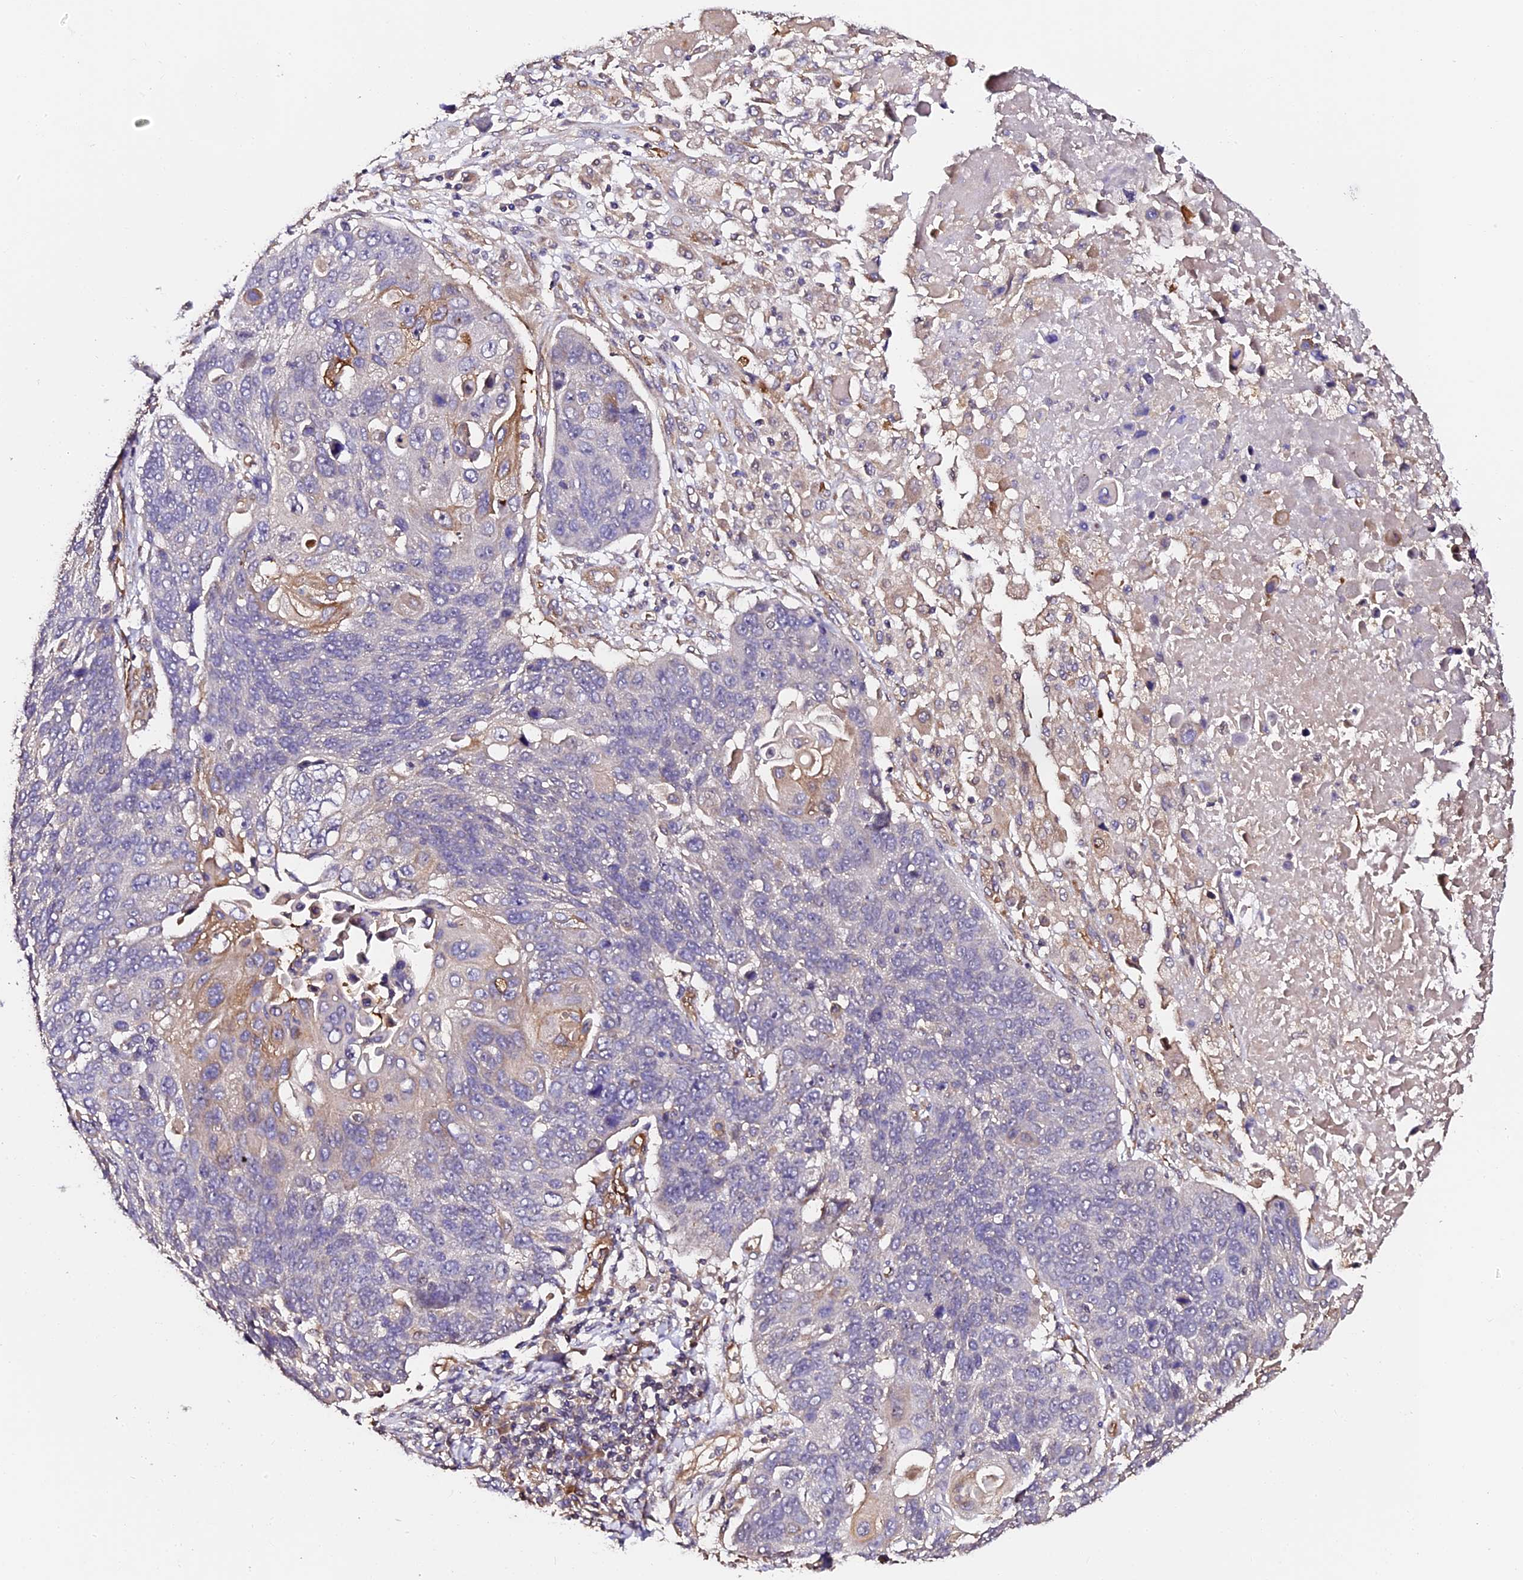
{"staining": {"intensity": "weak", "quantity": "<25%", "location": "cytoplasmic/membranous"}, "tissue": "lung cancer", "cell_type": "Tumor cells", "image_type": "cancer", "snomed": [{"axis": "morphology", "description": "Squamous cell carcinoma, NOS"}, {"axis": "topography", "description": "Lung"}], "caption": "Image shows no significant protein positivity in tumor cells of squamous cell carcinoma (lung). (Brightfield microscopy of DAB (3,3'-diaminobenzidine) immunohistochemistry at high magnification).", "gene": "TDO2", "patient": {"sex": "male", "age": 66}}